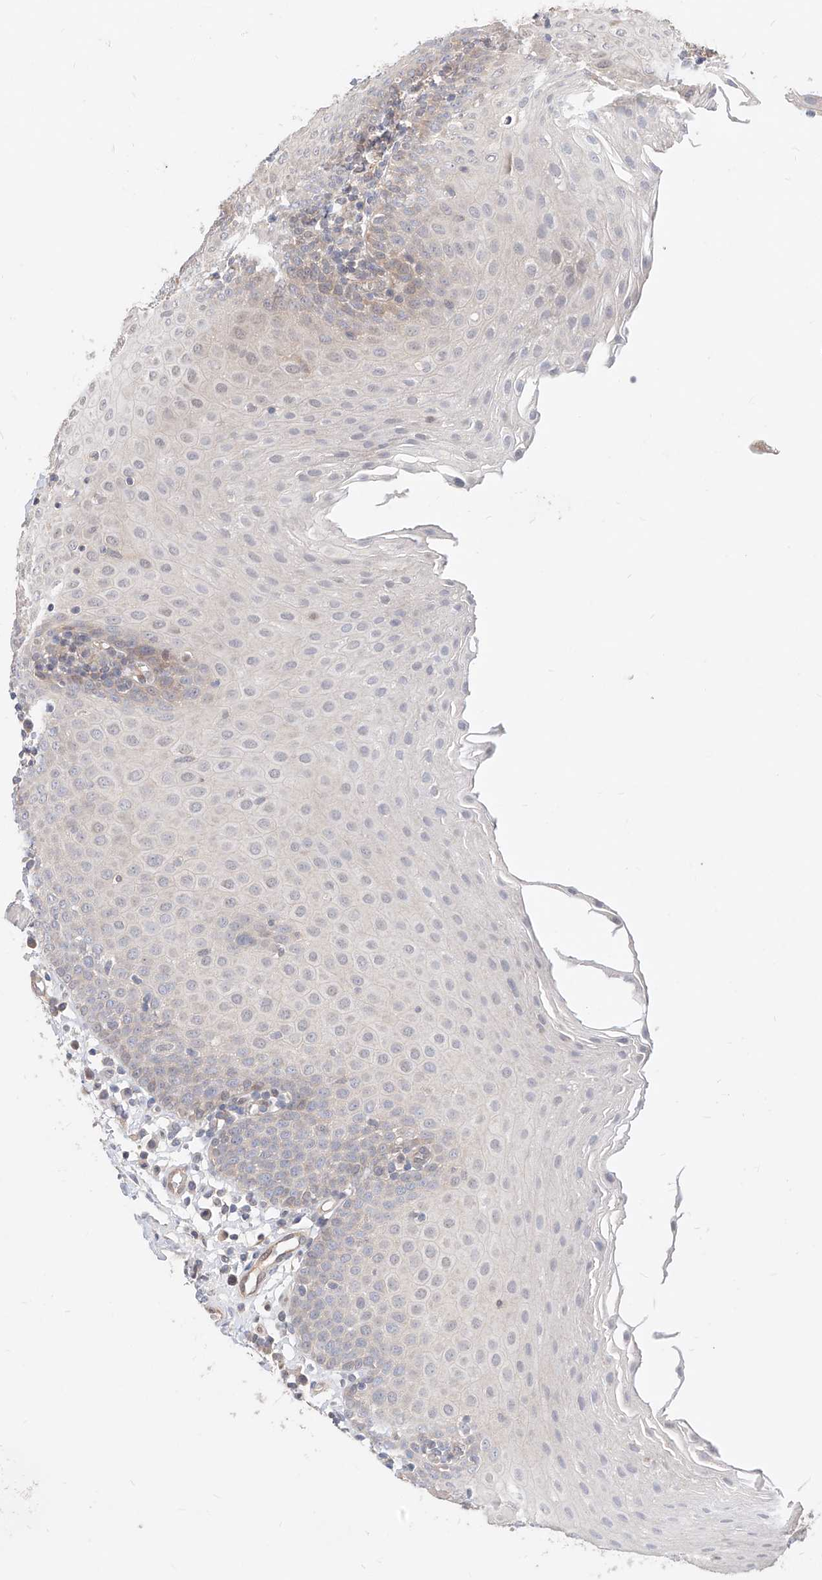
{"staining": {"intensity": "weak", "quantity": "<25%", "location": "cytoplasmic/membranous,nuclear"}, "tissue": "tonsil", "cell_type": "Germinal center cells", "image_type": "normal", "snomed": [{"axis": "morphology", "description": "Normal tissue, NOS"}, {"axis": "topography", "description": "Tonsil"}], "caption": "Immunohistochemistry (IHC) image of benign human tonsil stained for a protein (brown), which reveals no staining in germinal center cells.", "gene": "TSNAX", "patient": {"sex": "female", "age": 19}}